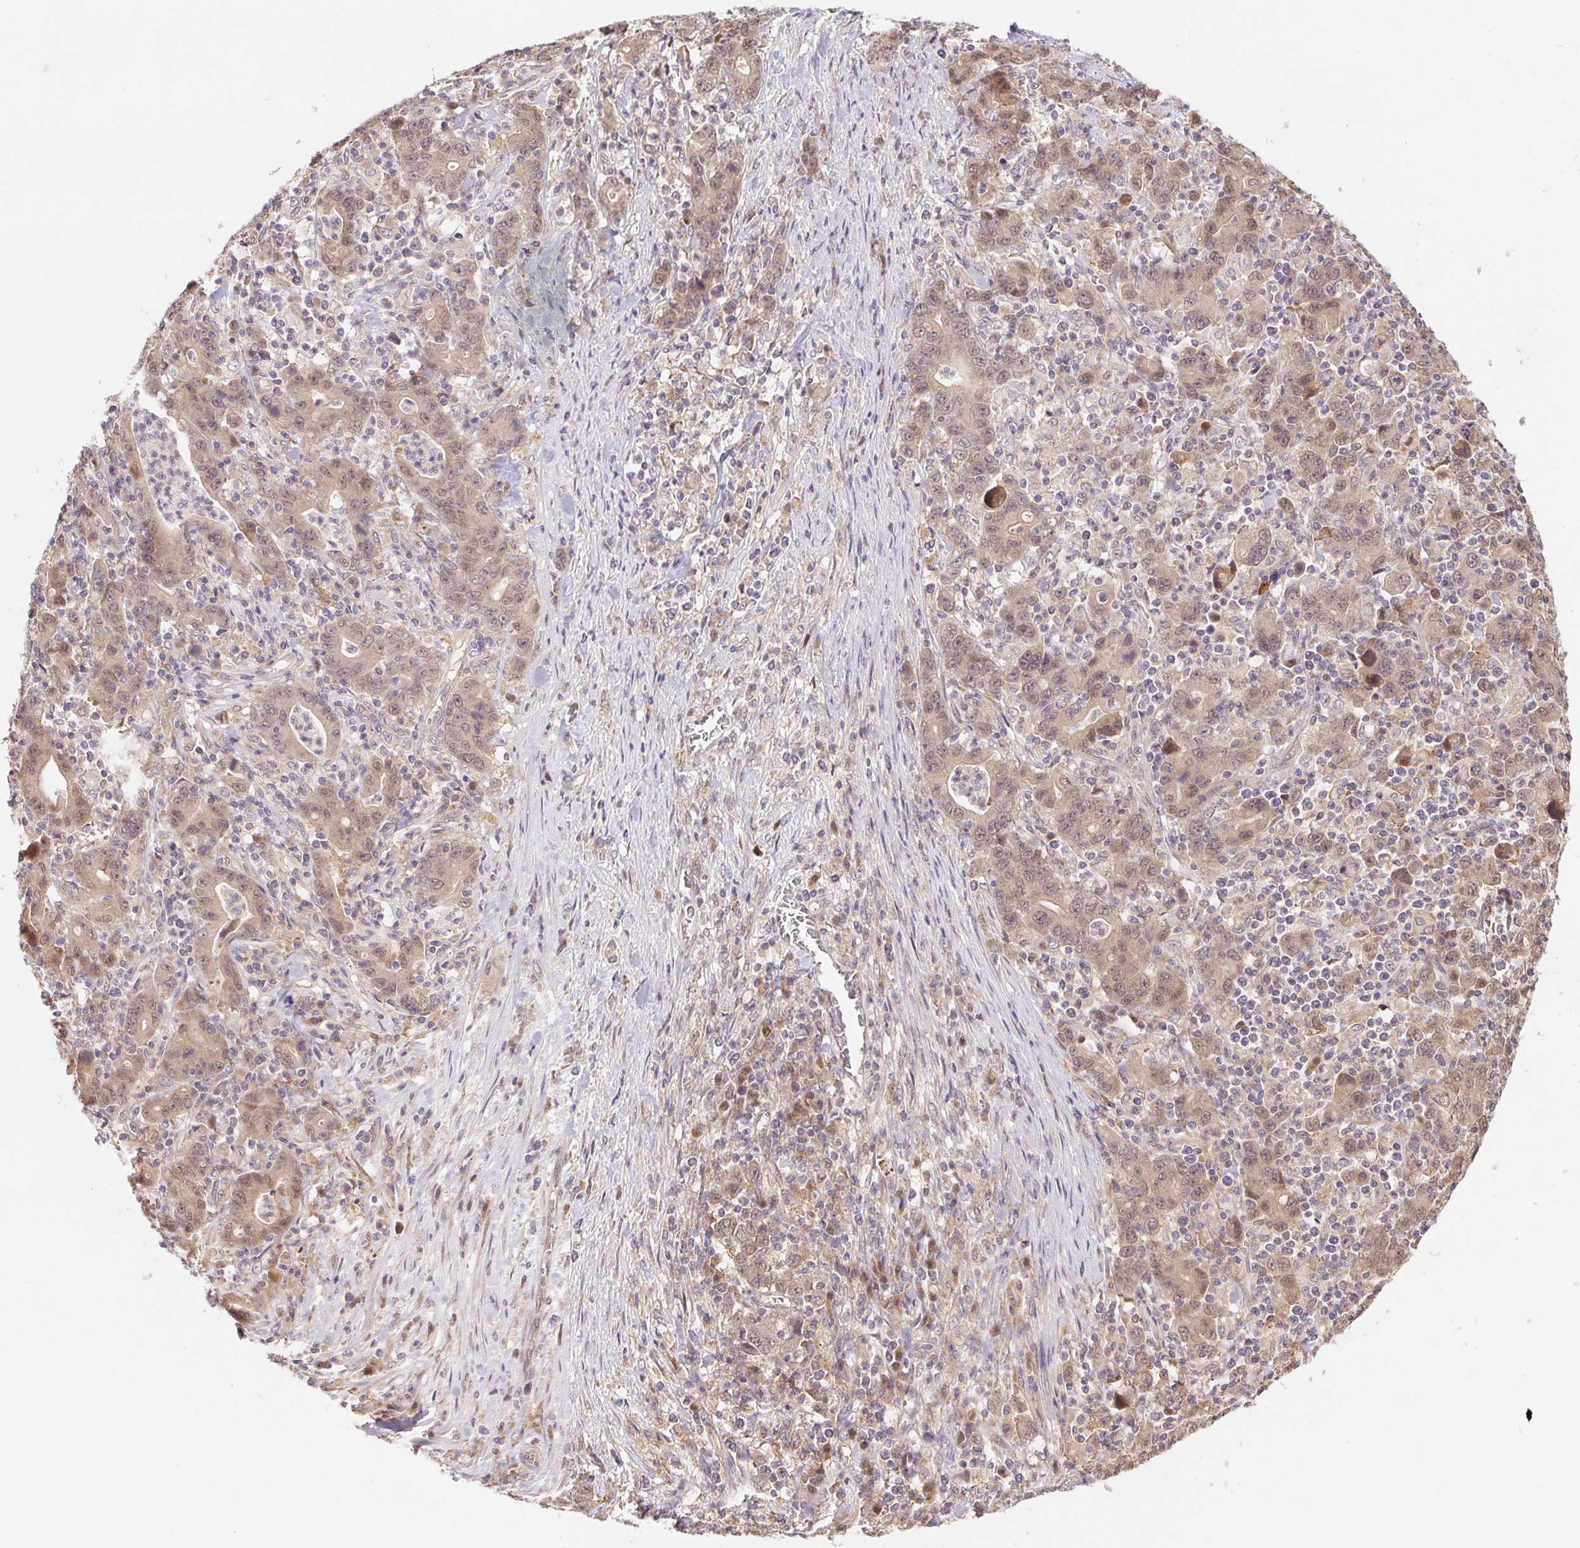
{"staining": {"intensity": "weak", "quantity": "25%-75%", "location": "nuclear"}, "tissue": "stomach cancer", "cell_type": "Tumor cells", "image_type": "cancer", "snomed": [{"axis": "morphology", "description": "Adenocarcinoma, NOS"}, {"axis": "topography", "description": "Stomach, upper"}], "caption": "Immunohistochemical staining of human stomach cancer displays low levels of weak nuclear protein staining in about 25%-75% of tumor cells.", "gene": "RRM1", "patient": {"sex": "male", "age": 69}}